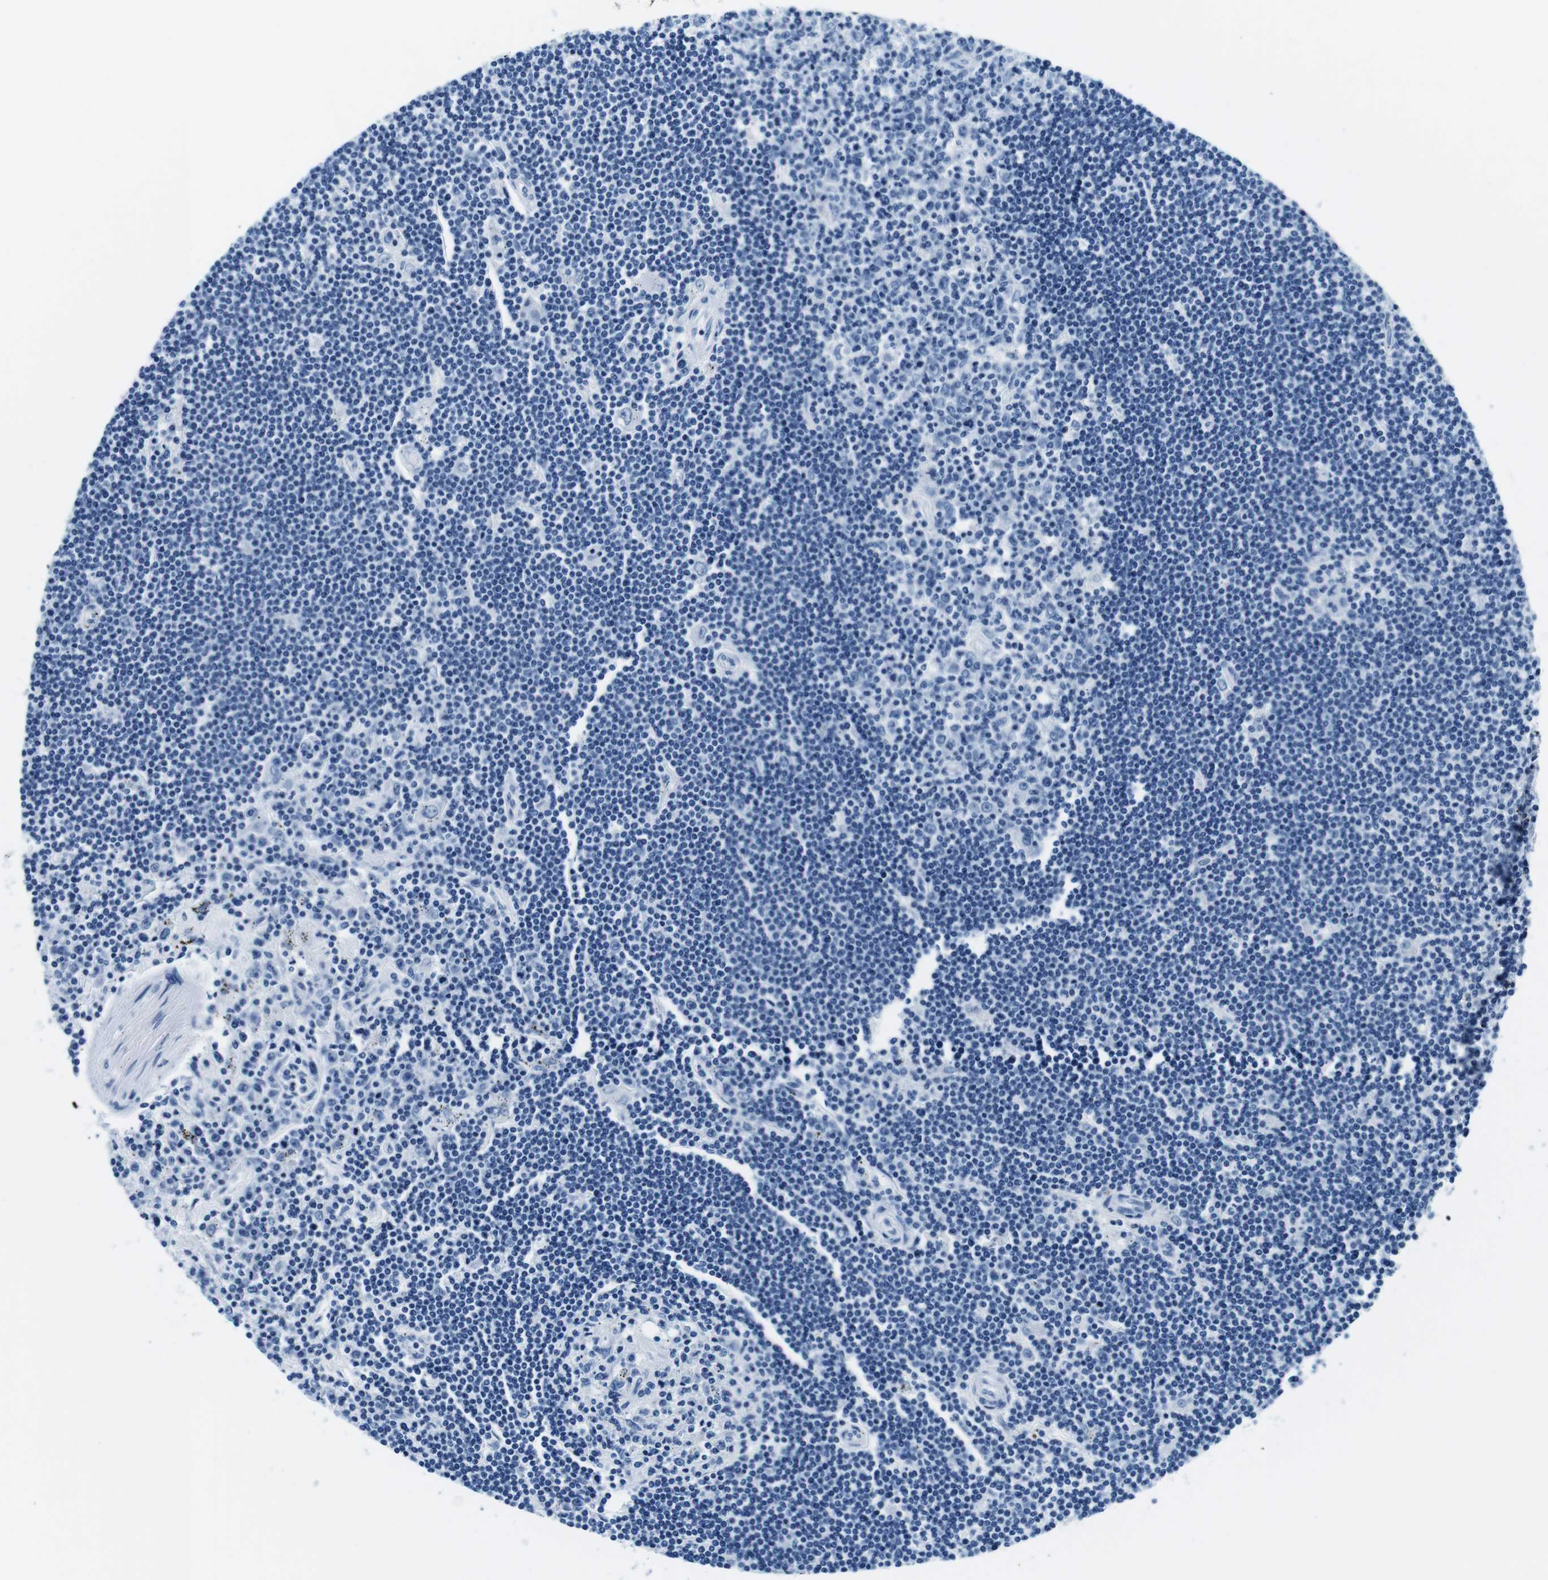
{"staining": {"intensity": "negative", "quantity": "none", "location": "none"}, "tissue": "lymphoma", "cell_type": "Tumor cells", "image_type": "cancer", "snomed": [{"axis": "morphology", "description": "Malignant lymphoma, non-Hodgkin's type, Low grade"}, {"axis": "topography", "description": "Spleen"}], "caption": "DAB (3,3'-diaminobenzidine) immunohistochemical staining of lymphoma exhibits no significant expression in tumor cells.", "gene": "ELANE", "patient": {"sex": "male", "age": 76}}